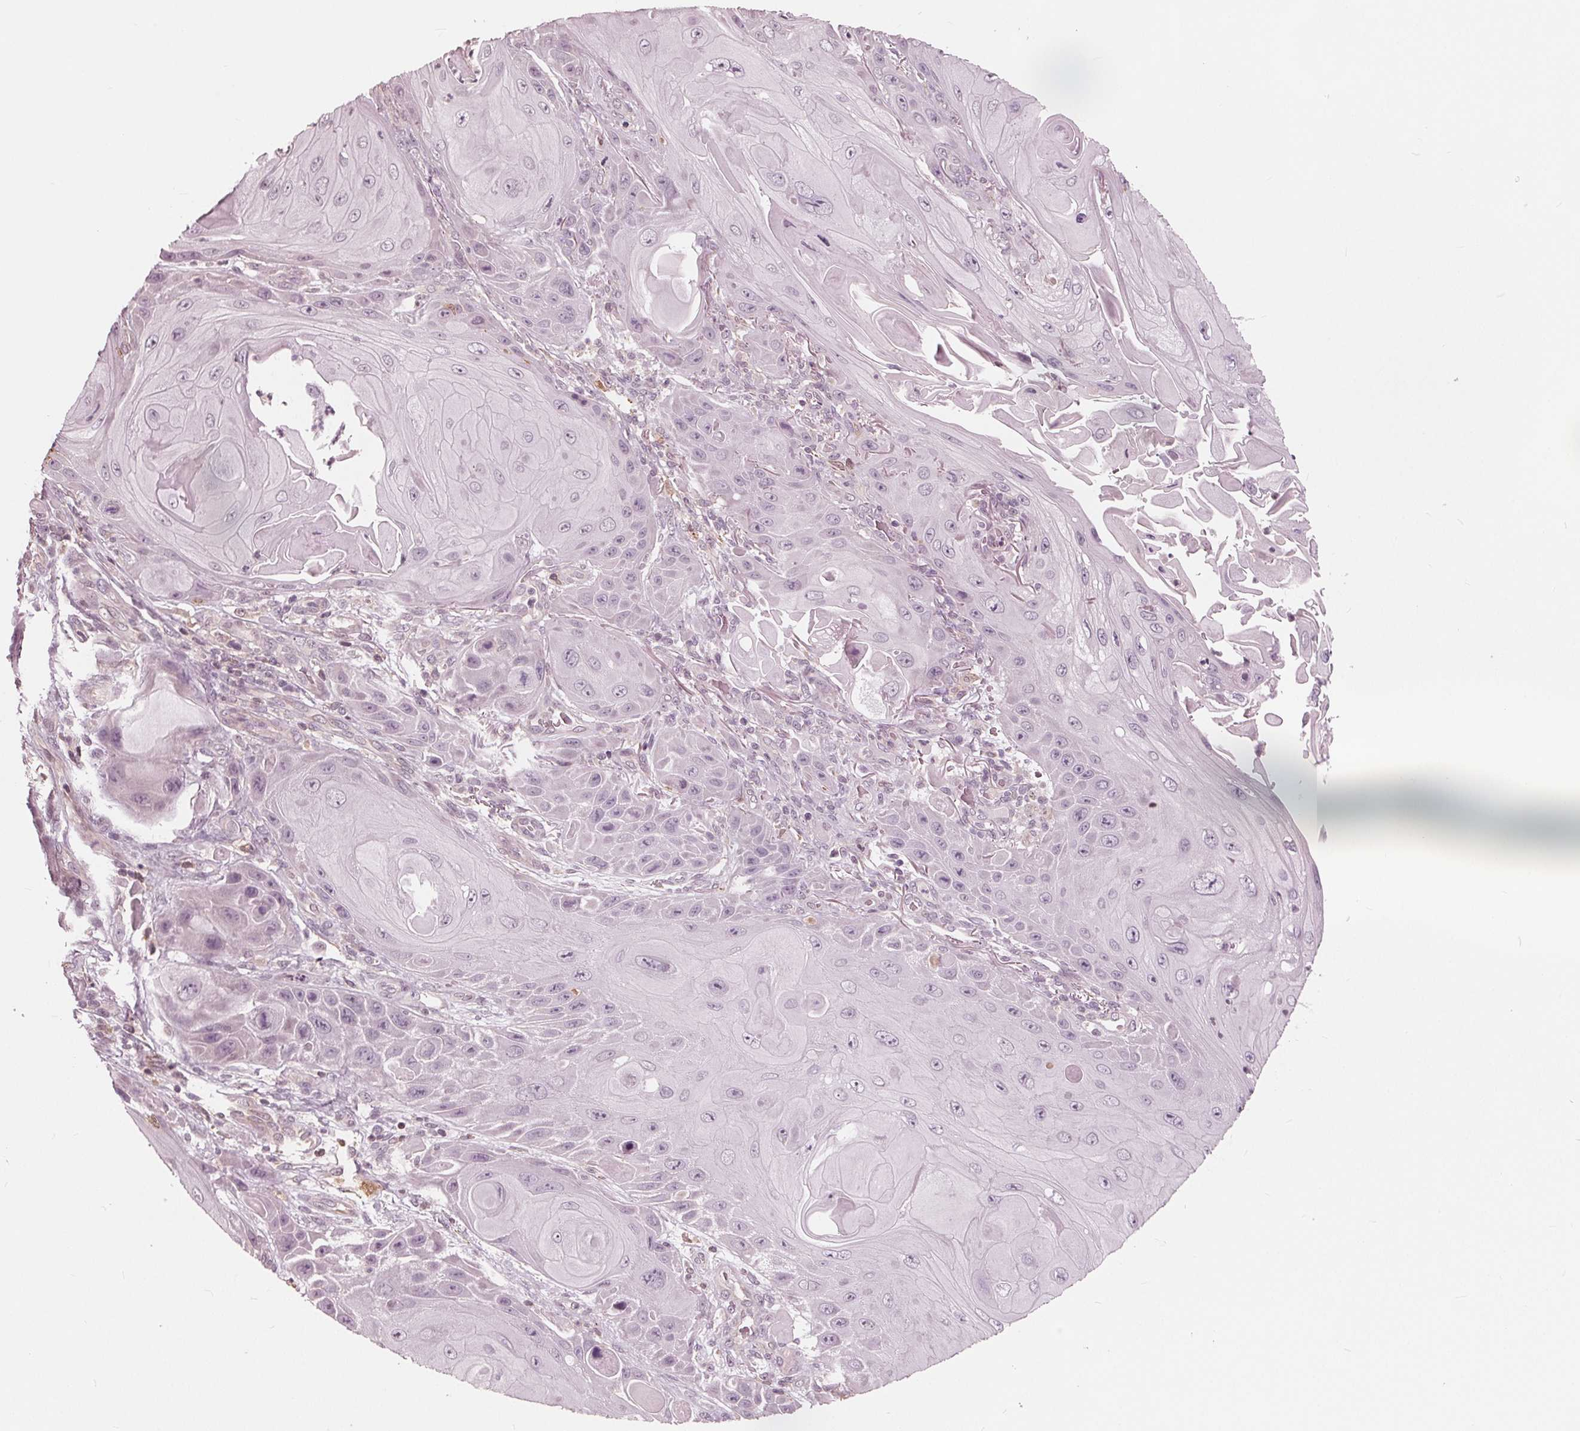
{"staining": {"intensity": "negative", "quantity": "none", "location": "none"}, "tissue": "skin cancer", "cell_type": "Tumor cells", "image_type": "cancer", "snomed": [{"axis": "morphology", "description": "Squamous cell carcinoma, NOS"}, {"axis": "topography", "description": "Skin"}], "caption": "Immunohistochemical staining of skin squamous cell carcinoma demonstrates no significant staining in tumor cells.", "gene": "ING3", "patient": {"sex": "female", "age": 94}}